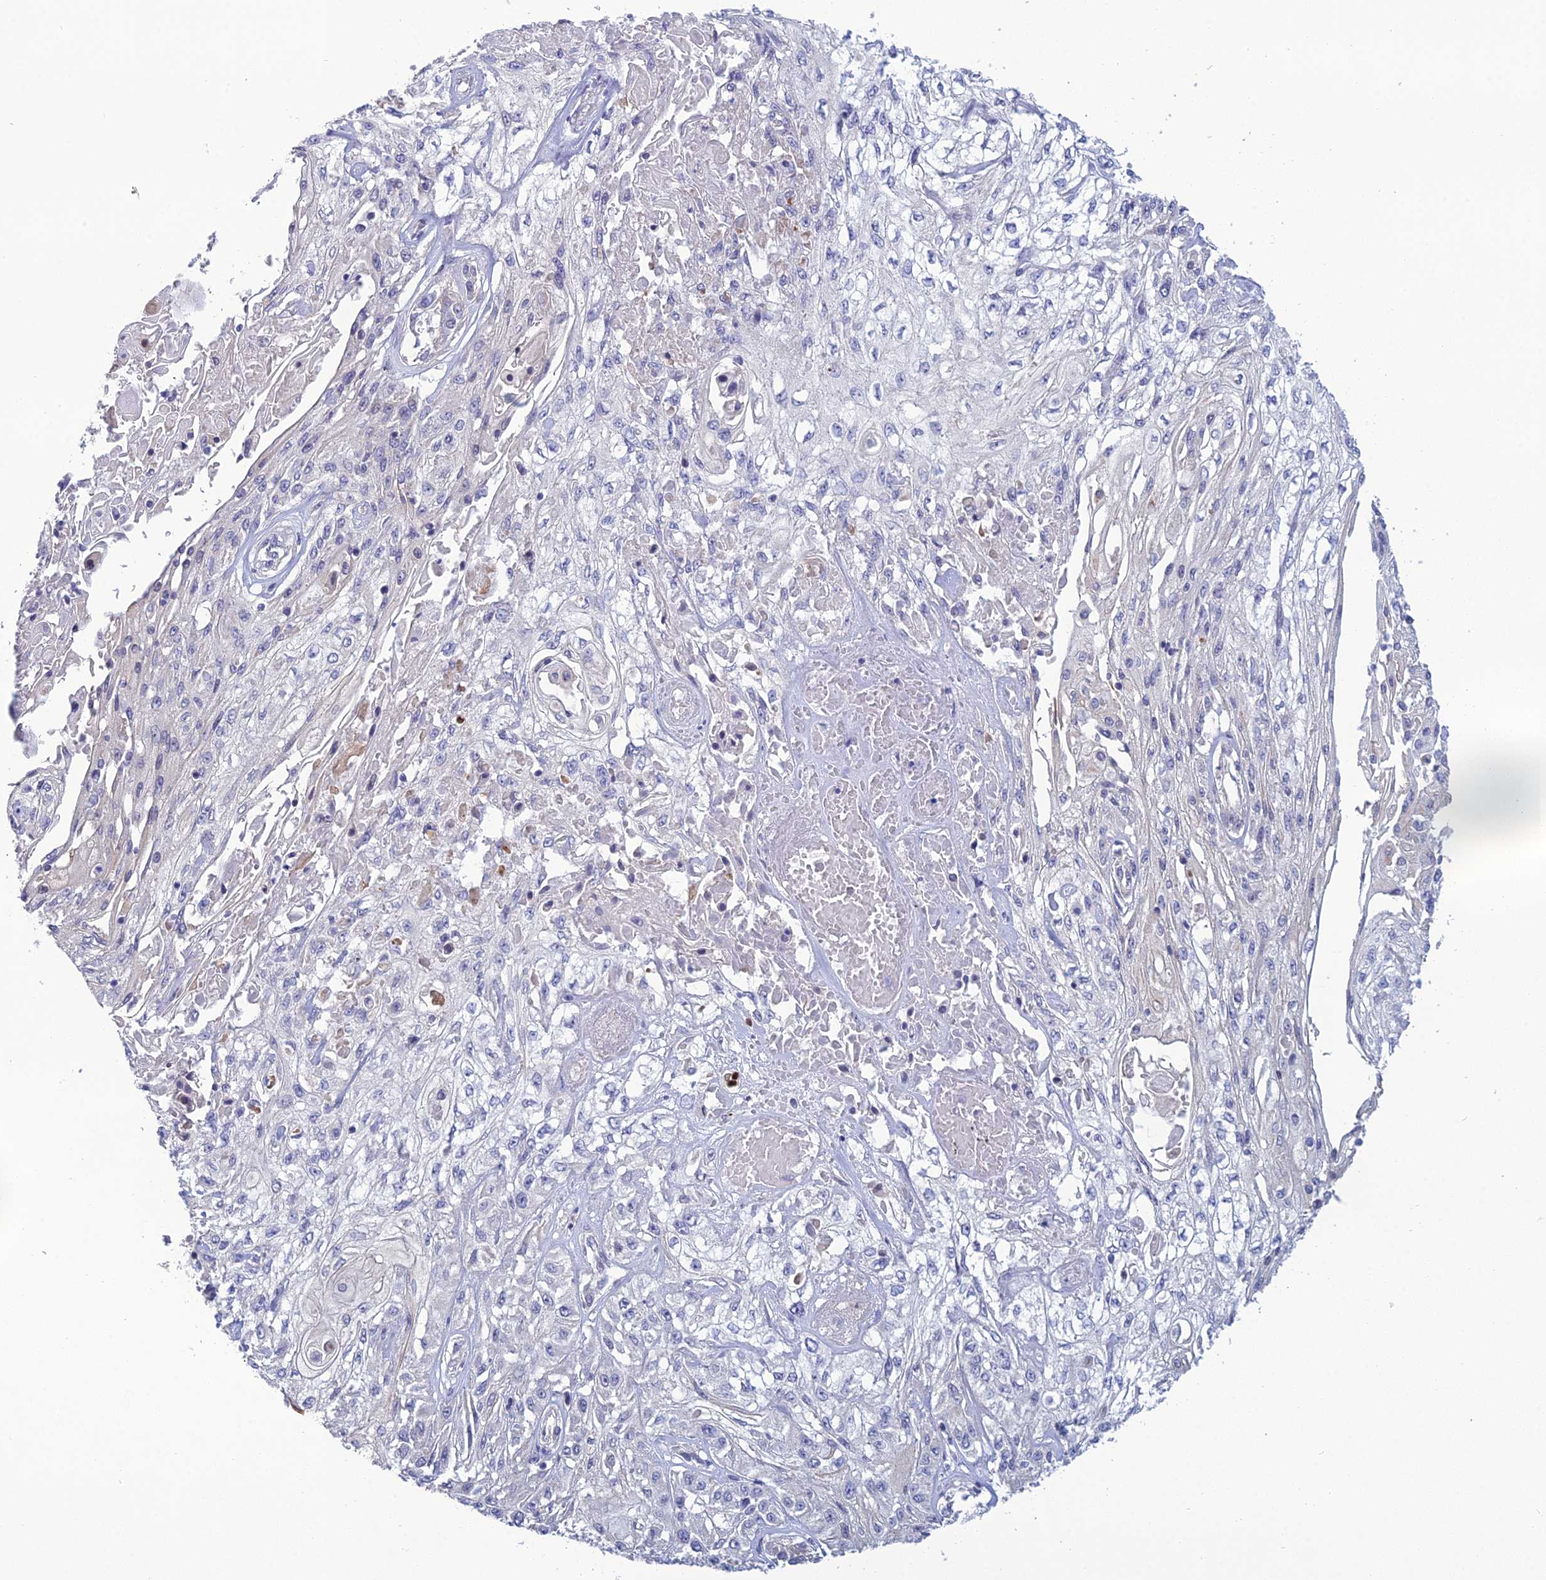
{"staining": {"intensity": "negative", "quantity": "none", "location": "none"}, "tissue": "skin cancer", "cell_type": "Tumor cells", "image_type": "cancer", "snomed": [{"axis": "morphology", "description": "Squamous cell carcinoma, NOS"}, {"axis": "morphology", "description": "Squamous cell carcinoma, metastatic, NOS"}, {"axis": "topography", "description": "Skin"}, {"axis": "topography", "description": "Lymph node"}], "caption": "IHC of human skin cancer exhibits no positivity in tumor cells.", "gene": "LZTS2", "patient": {"sex": "male", "age": 75}}